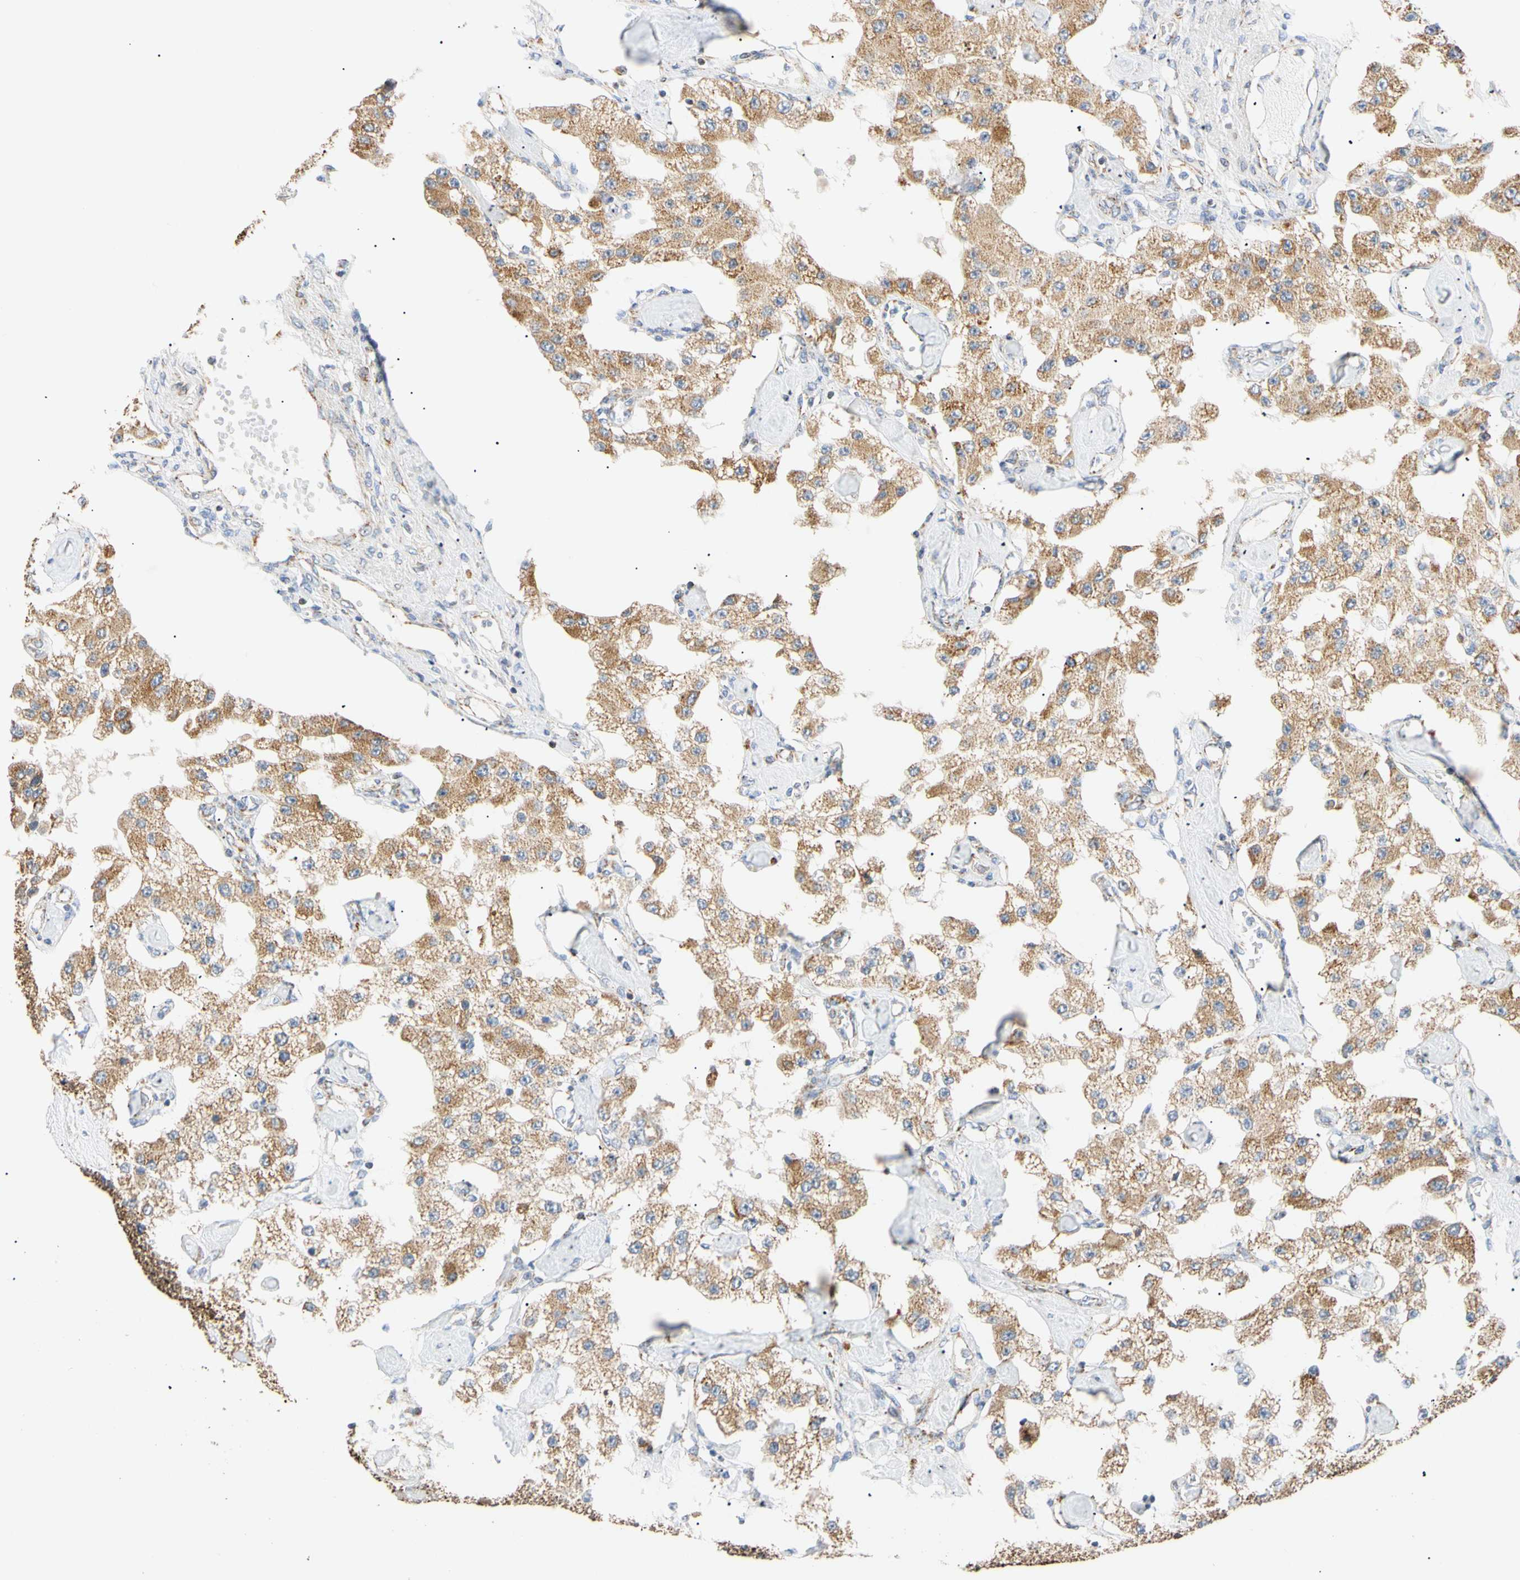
{"staining": {"intensity": "moderate", "quantity": ">75%", "location": "cytoplasmic/membranous"}, "tissue": "carcinoid", "cell_type": "Tumor cells", "image_type": "cancer", "snomed": [{"axis": "morphology", "description": "Carcinoid, malignant, NOS"}, {"axis": "topography", "description": "Pancreas"}], "caption": "A histopathology image of carcinoid stained for a protein displays moderate cytoplasmic/membranous brown staining in tumor cells.", "gene": "ACAT1", "patient": {"sex": "male", "age": 41}}